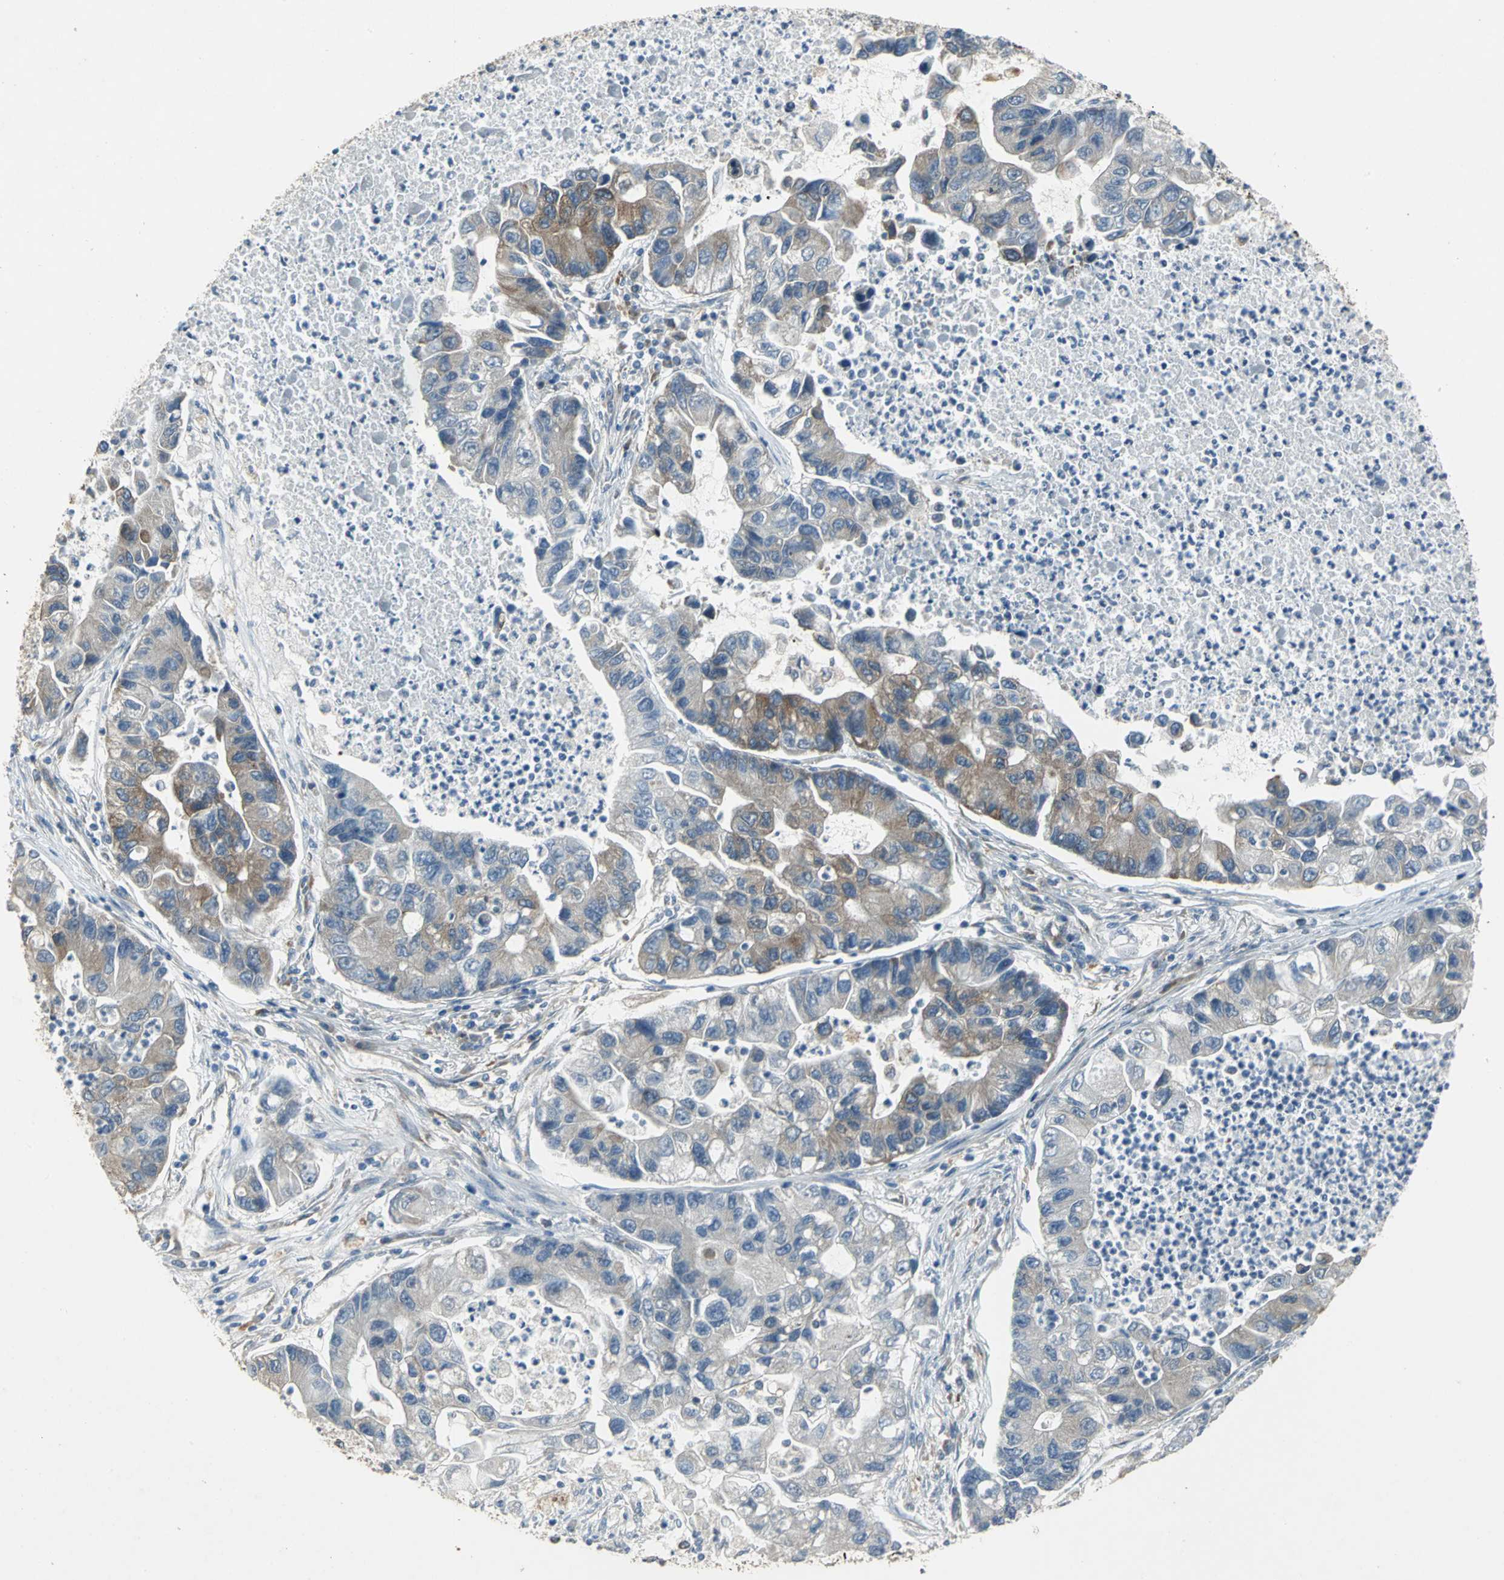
{"staining": {"intensity": "weak", "quantity": "25%-75%", "location": "cytoplasmic/membranous"}, "tissue": "lung cancer", "cell_type": "Tumor cells", "image_type": "cancer", "snomed": [{"axis": "morphology", "description": "Adenocarcinoma, NOS"}, {"axis": "topography", "description": "Lung"}], "caption": "Immunohistochemistry histopathology image of neoplastic tissue: human lung cancer stained using immunohistochemistry (IHC) exhibits low levels of weak protein expression localized specifically in the cytoplasmic/membranous of tumor cells, appearing as a cytoplasmic/membranous brown color.", "gene": "SYVN1", "patient": {"sex": "female", "age": 51}}